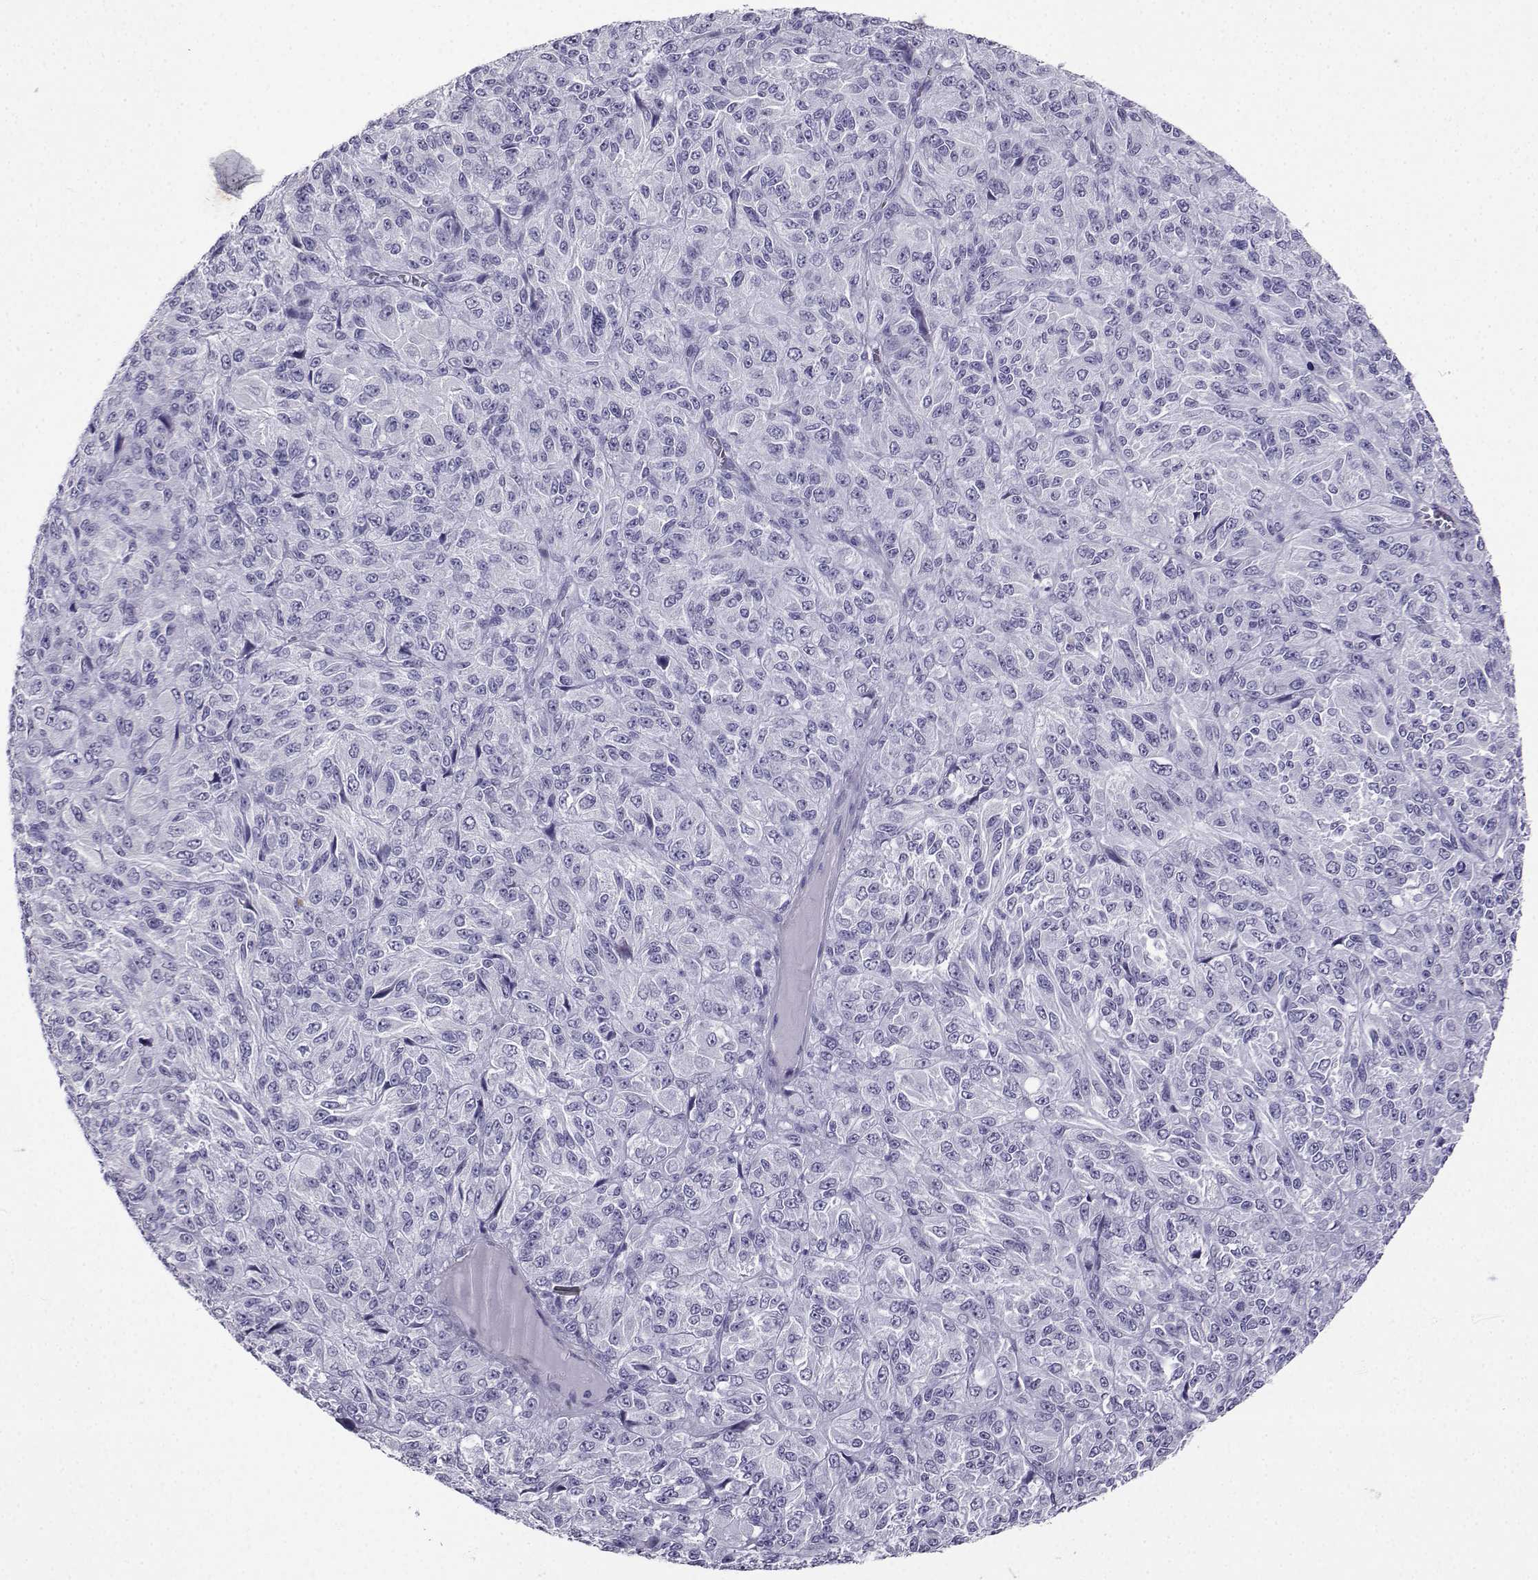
{"staining": {"intensity": "negative", "quantity": "none", "location": "none"}, "tissue": "melanoma", "cell_type": "Tumor cells", "image_type": "cancer", "snomed": [{"axis": "morphology", "description": "Malignant melanoma, Metastatic site"}, {"axis": "topography", "description": "Brain"}], "caption": "The immunohistochemistry (IHC) micrograph has no significant positivity in tumor cells of melanoma tissue.", "gene": "KIF17", "patient": {"sex": "female", "age": 56}}